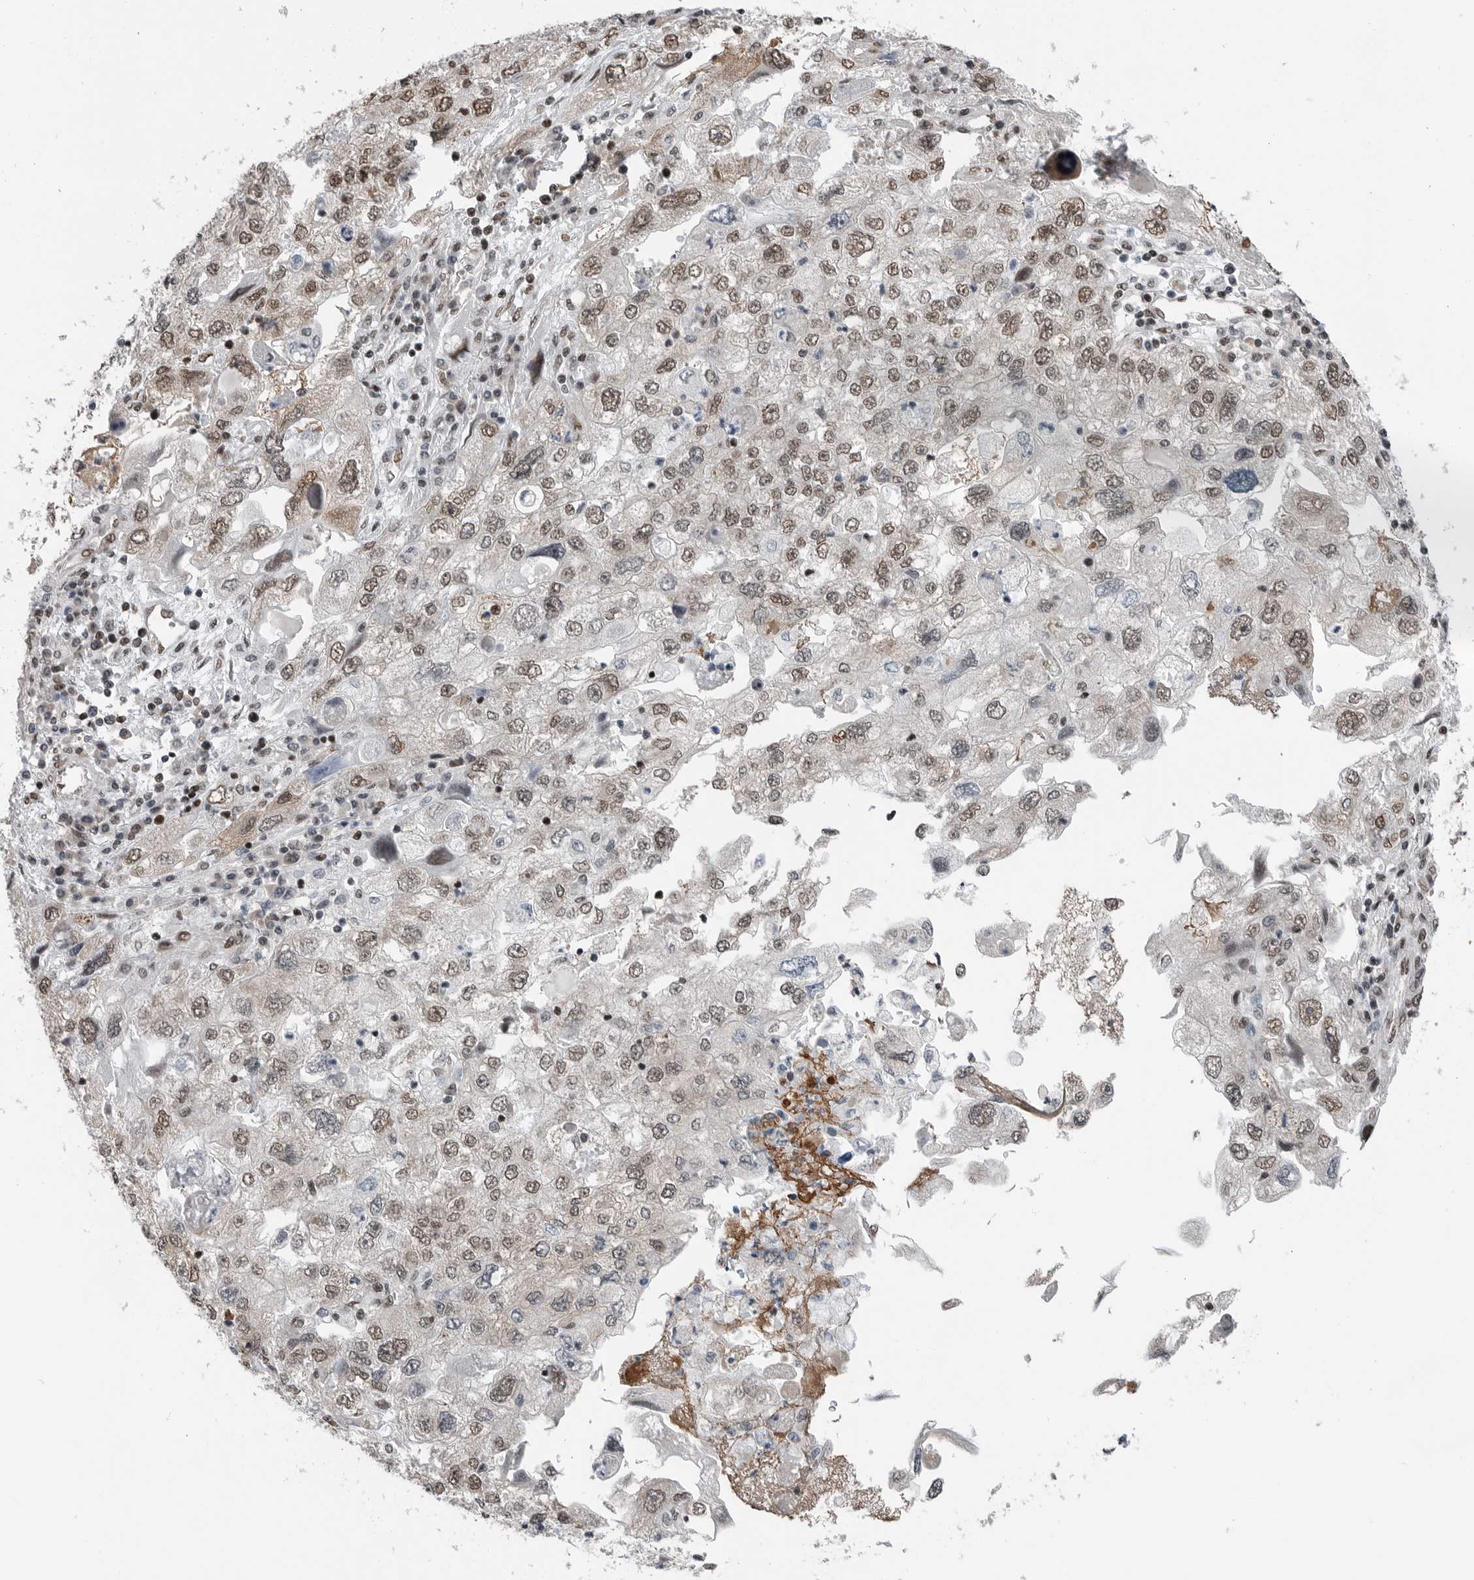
{"staining": {"intensity": "weak", "quantity": ">75%", "location": "nuclear"}, "tissue": "endometrial cancer", "cell_type": "Tumor cells", "image_type": "cancer", "snomed": [{"axis": "morphology", "description": "Adenocarcinoma, NOS"}, {"axis": "topography", "description": "Endometrium"}], "caption": "IHC photomicrograph of neoplastic tissue: adenocarcinoma (endometrial) stained using IHC exhibits low levels of weak protein expression localized specifically in the nuclear of tumor cells, appearing as a nuclear brown color.", "gene": "BLZF1", "patient": {"sex": "female", "age": 49}}